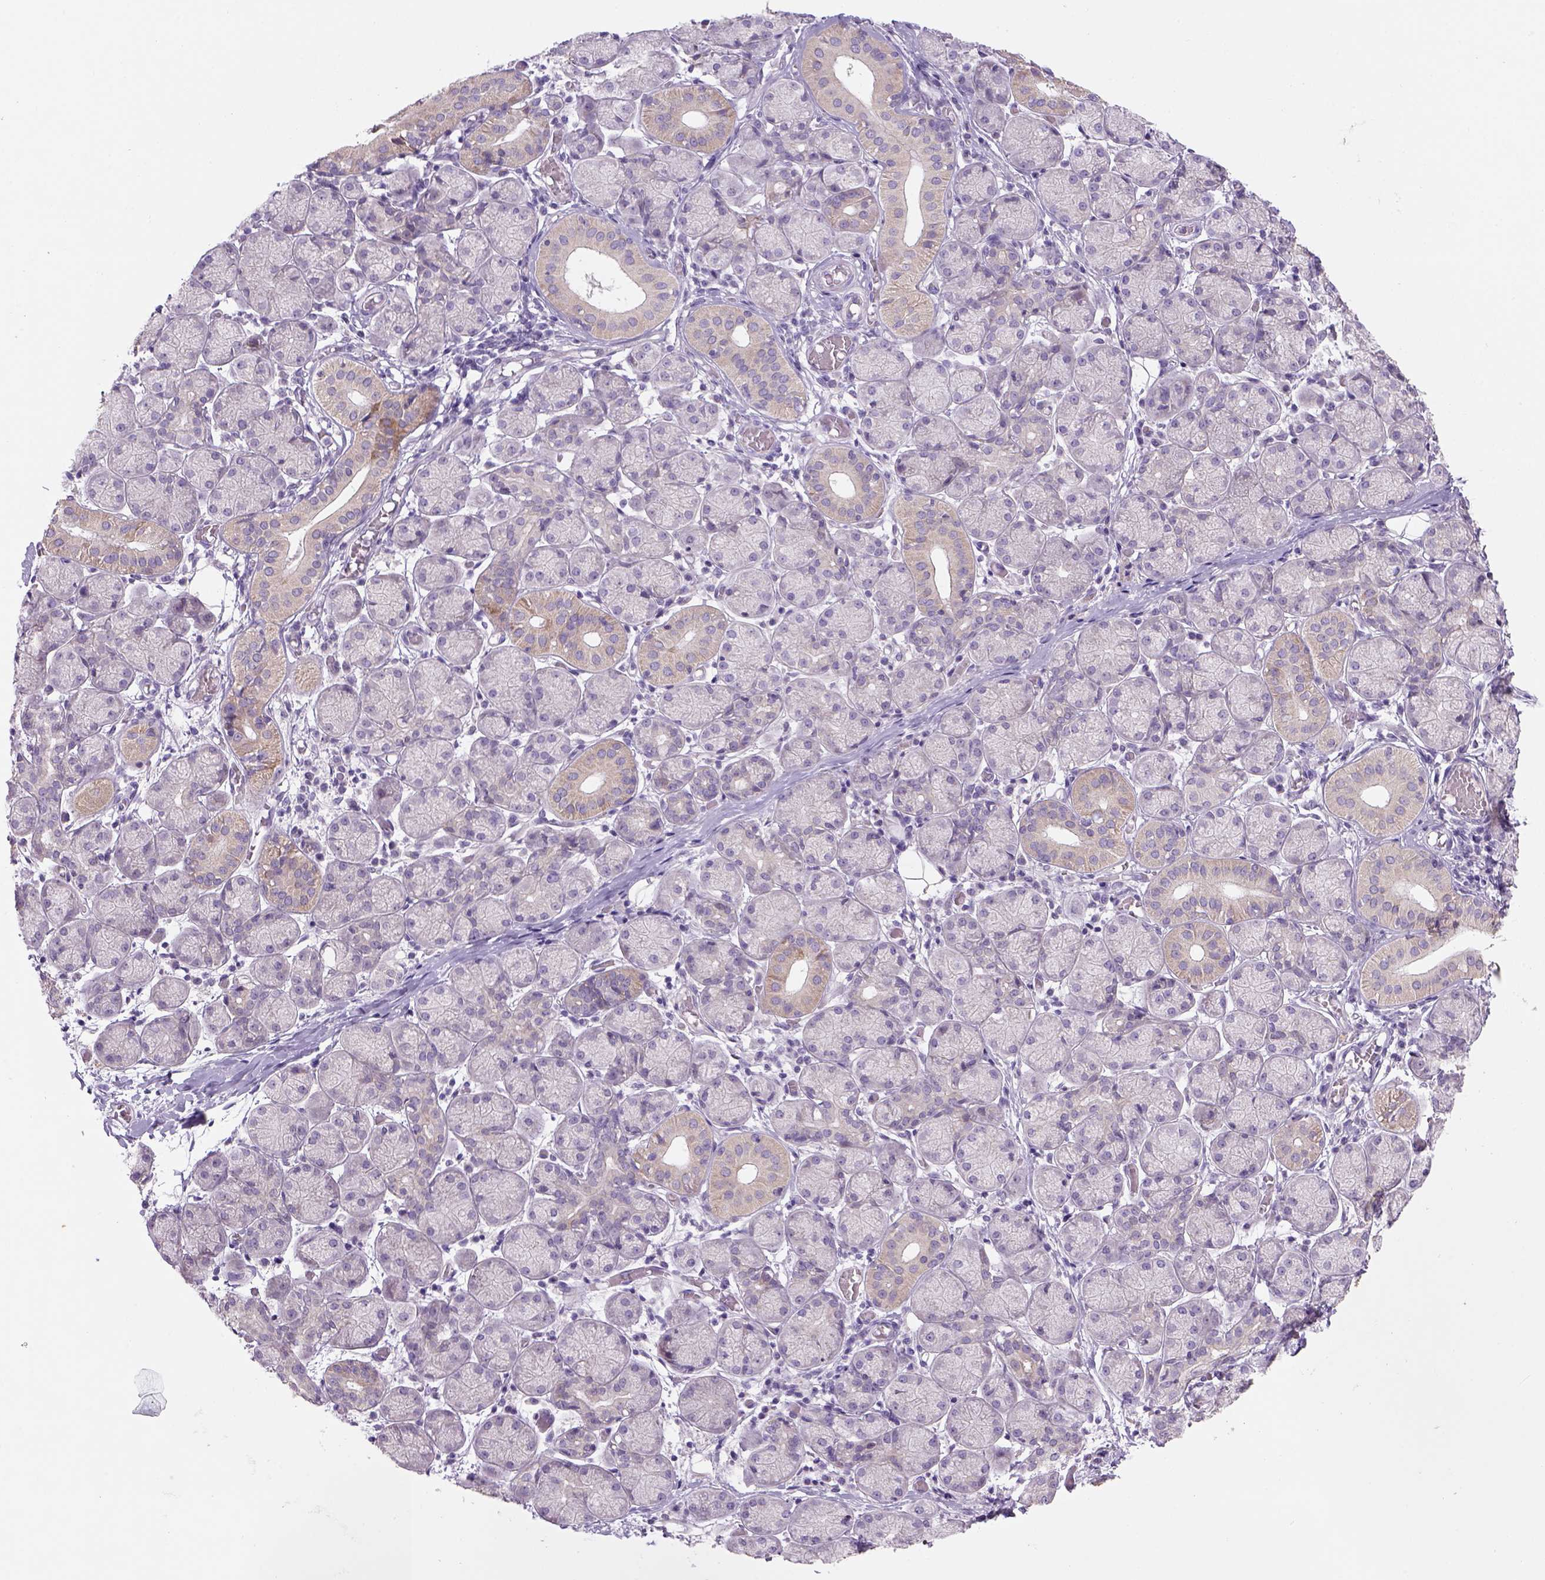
{"staining": {"intensity": "weak", "quantity": "<25%", "location": "cytoplasmic/membranous"}, "tissue": "salivary gland", "cell_type": "Glandular cells", "image_type": "normal", "snomed": [{"axis": "morphology", "description": "Normal tissue, NOS"}, {"axis": "topography", "description": "Salivary gland"}, {"axis": "topography", "description": "Peripheral nerve tissue"}], "caption": "The image reveals no staining of glandular cells in benign salivary gland. (DAB immunohistochemistry visualized using brightfield microscopy, high magnification).", "gene": "ADGRV1", "patient": {"sex": "female", "age": 24}}